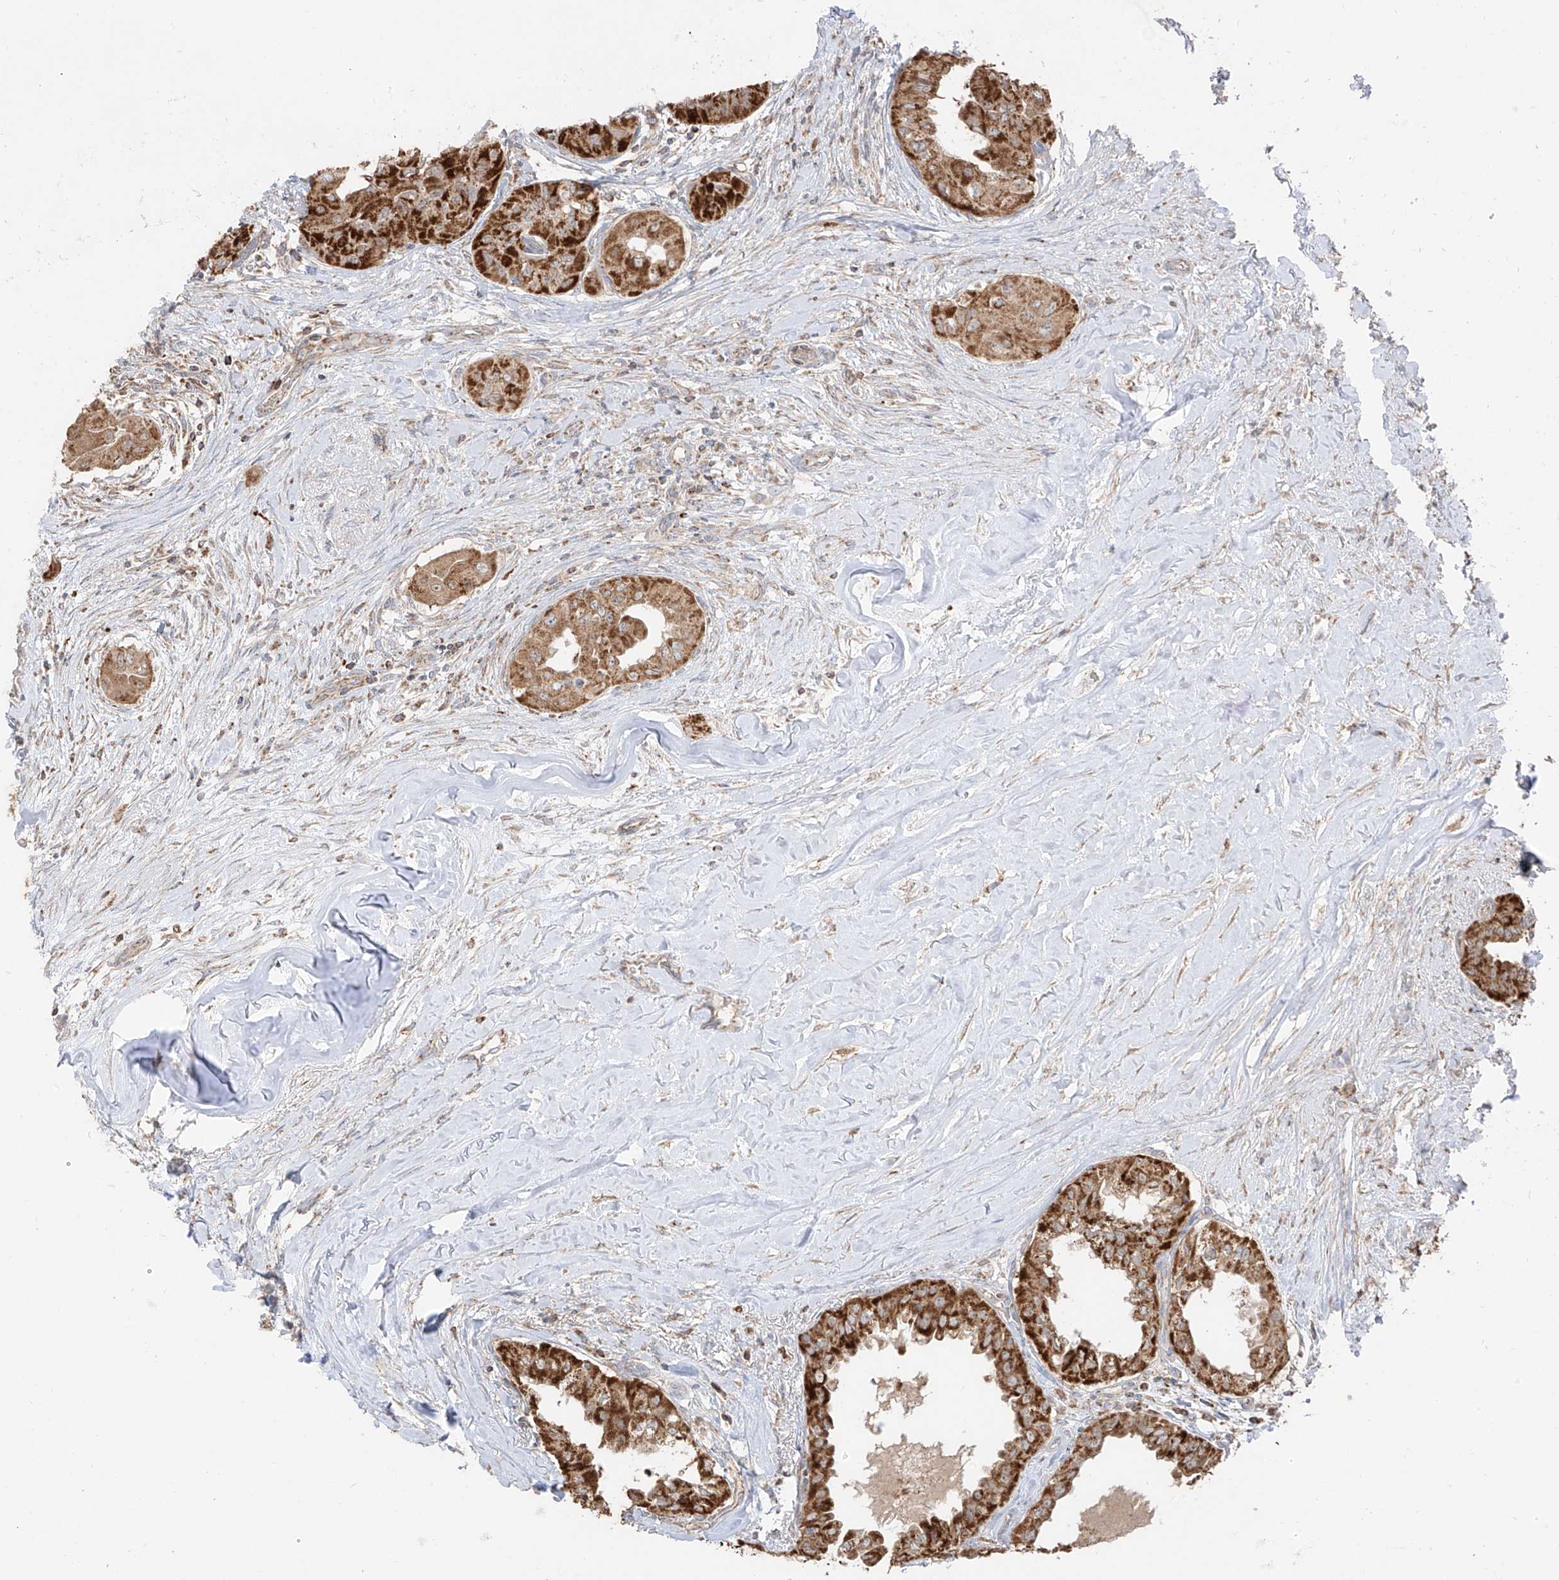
{"staining": {"intensity": "strong", "quantity": ">75%", "location": "cytoplasmic/membranous"}, "tissue": "thyroid cancer", "cell_type": "Tumor cells", "image_type": "cancer", "snomed": [{"axis": "morphology", "description": "Papillary adenocarcinoma, NOS"}, {"axis": "topography", "description": "Thyroid gland"}], "caption": "Human papillary adenocarcinoma (thyroid) stained with a protein marker shows strong staining in tumor cells.", "gene": "ETHE1", "patient": {"sex": "female", "age": 59}}